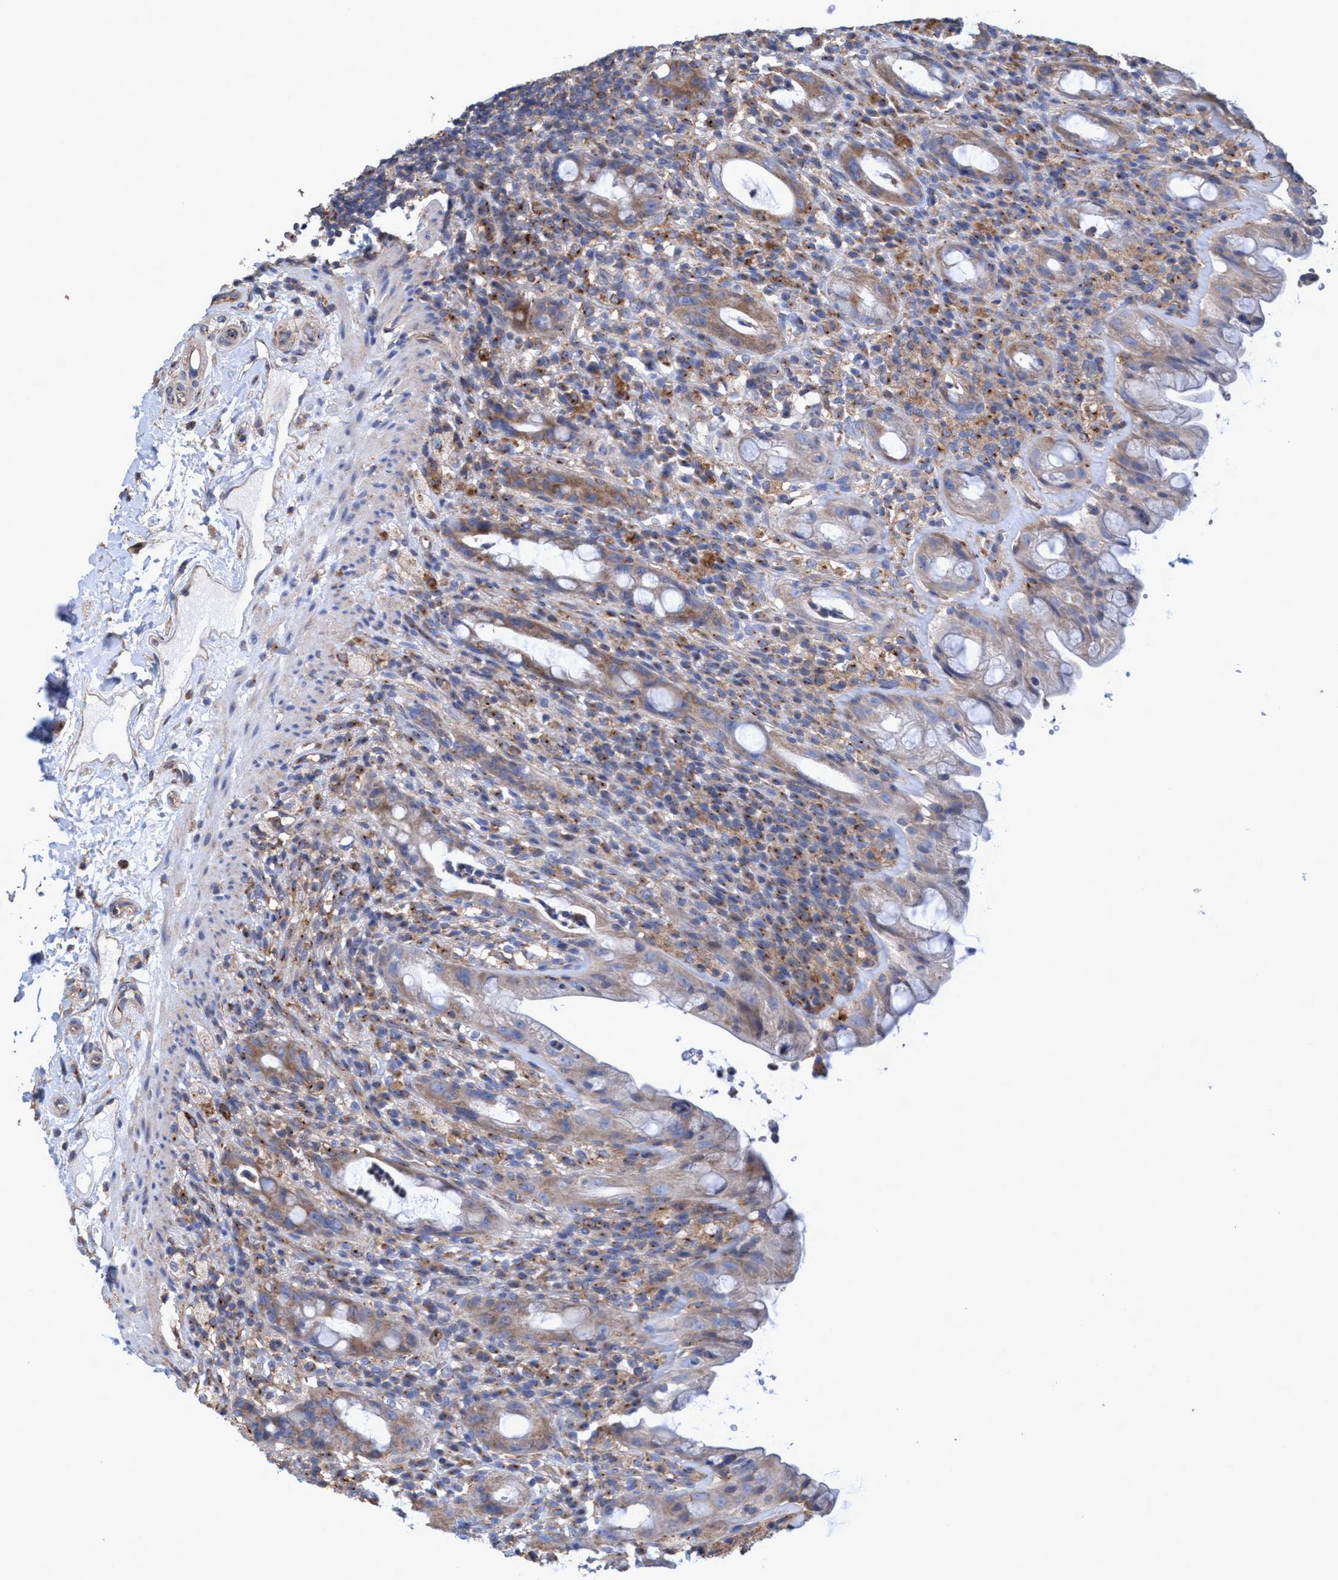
{"staining": {"intensity": "weak", "quantity": "25%-75%", "location": "cytoplasmic/membranous"}, "tissue": "rectum", "cell_type": "Glandular cells", "image_type": "normal", "snomed": [{"axis": "morphology", "description": "Normal tissue, NOS"}, {"axis": "topography", "description": "Rectum"}], "caption": "The photomicrograph demonstrates immunohistochemical staining of benign rectum. There is weak cytoplasmic/membranous expression is seen in about 25%-75% of glandular cells.", "gene": "BICD2", "patient": {"sex": "male", "age": 44}}